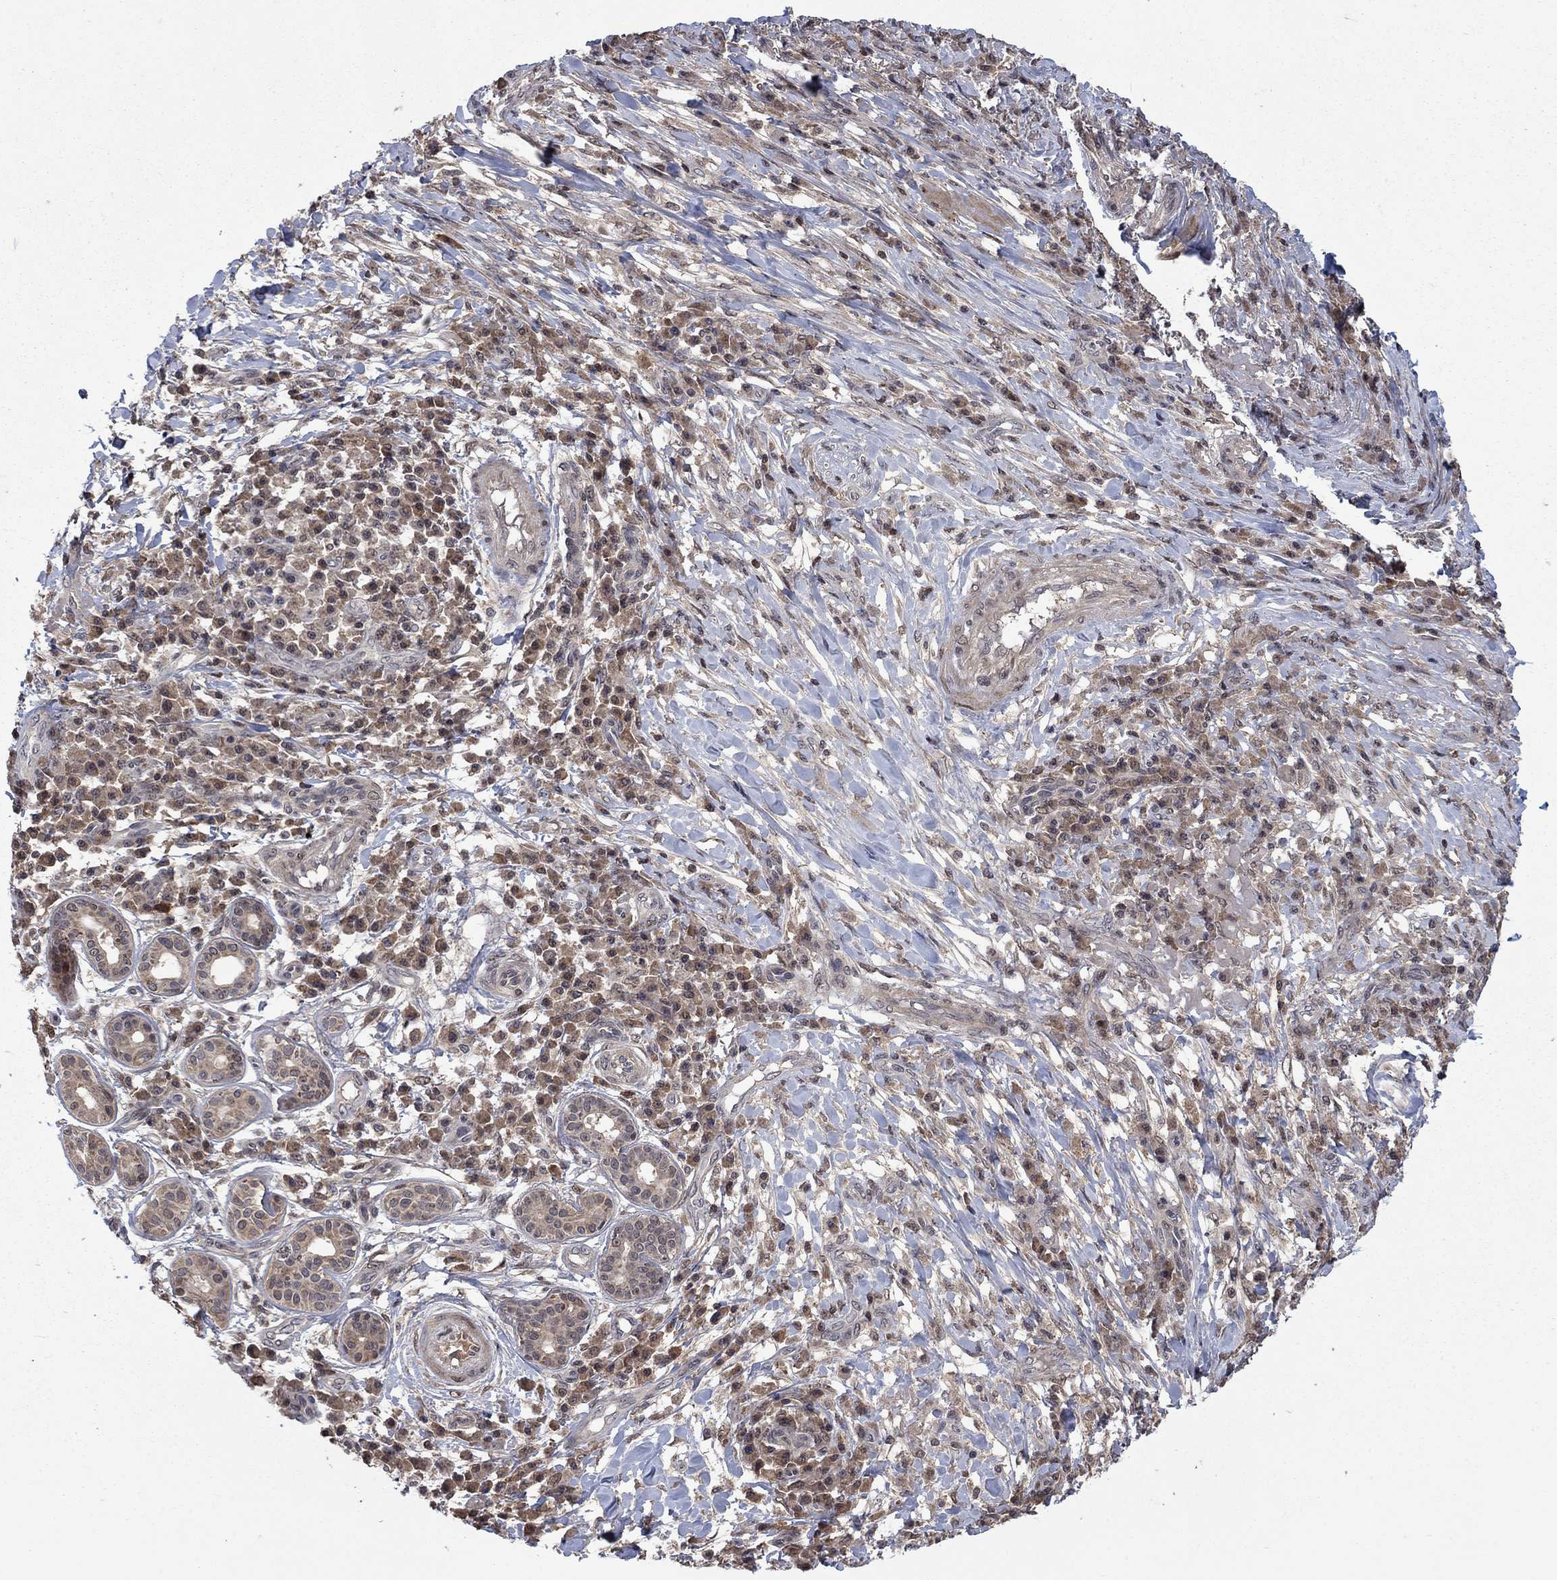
{"staining": {"intensity": "weak", "quantity": "<25%", "location": "cytoplasmic/membranous"}, "tissue": "skin cancer", "cell_type": "Tumor cells", "image_type": "cancer", "snomed": [{"axis": "morphology", "description": "Squamous cell carcinoma, NOS"}, {"axis": "topography", "description": "Skin"}], "caption": "High magnification brightfield microscopy of skin cancer stained with DAB (brown) and counterstained with hematoxylin (blue): tumor cells show no significant expression.", "gene": "IAH1", "patient": {"sex": "male", "age": 92}}